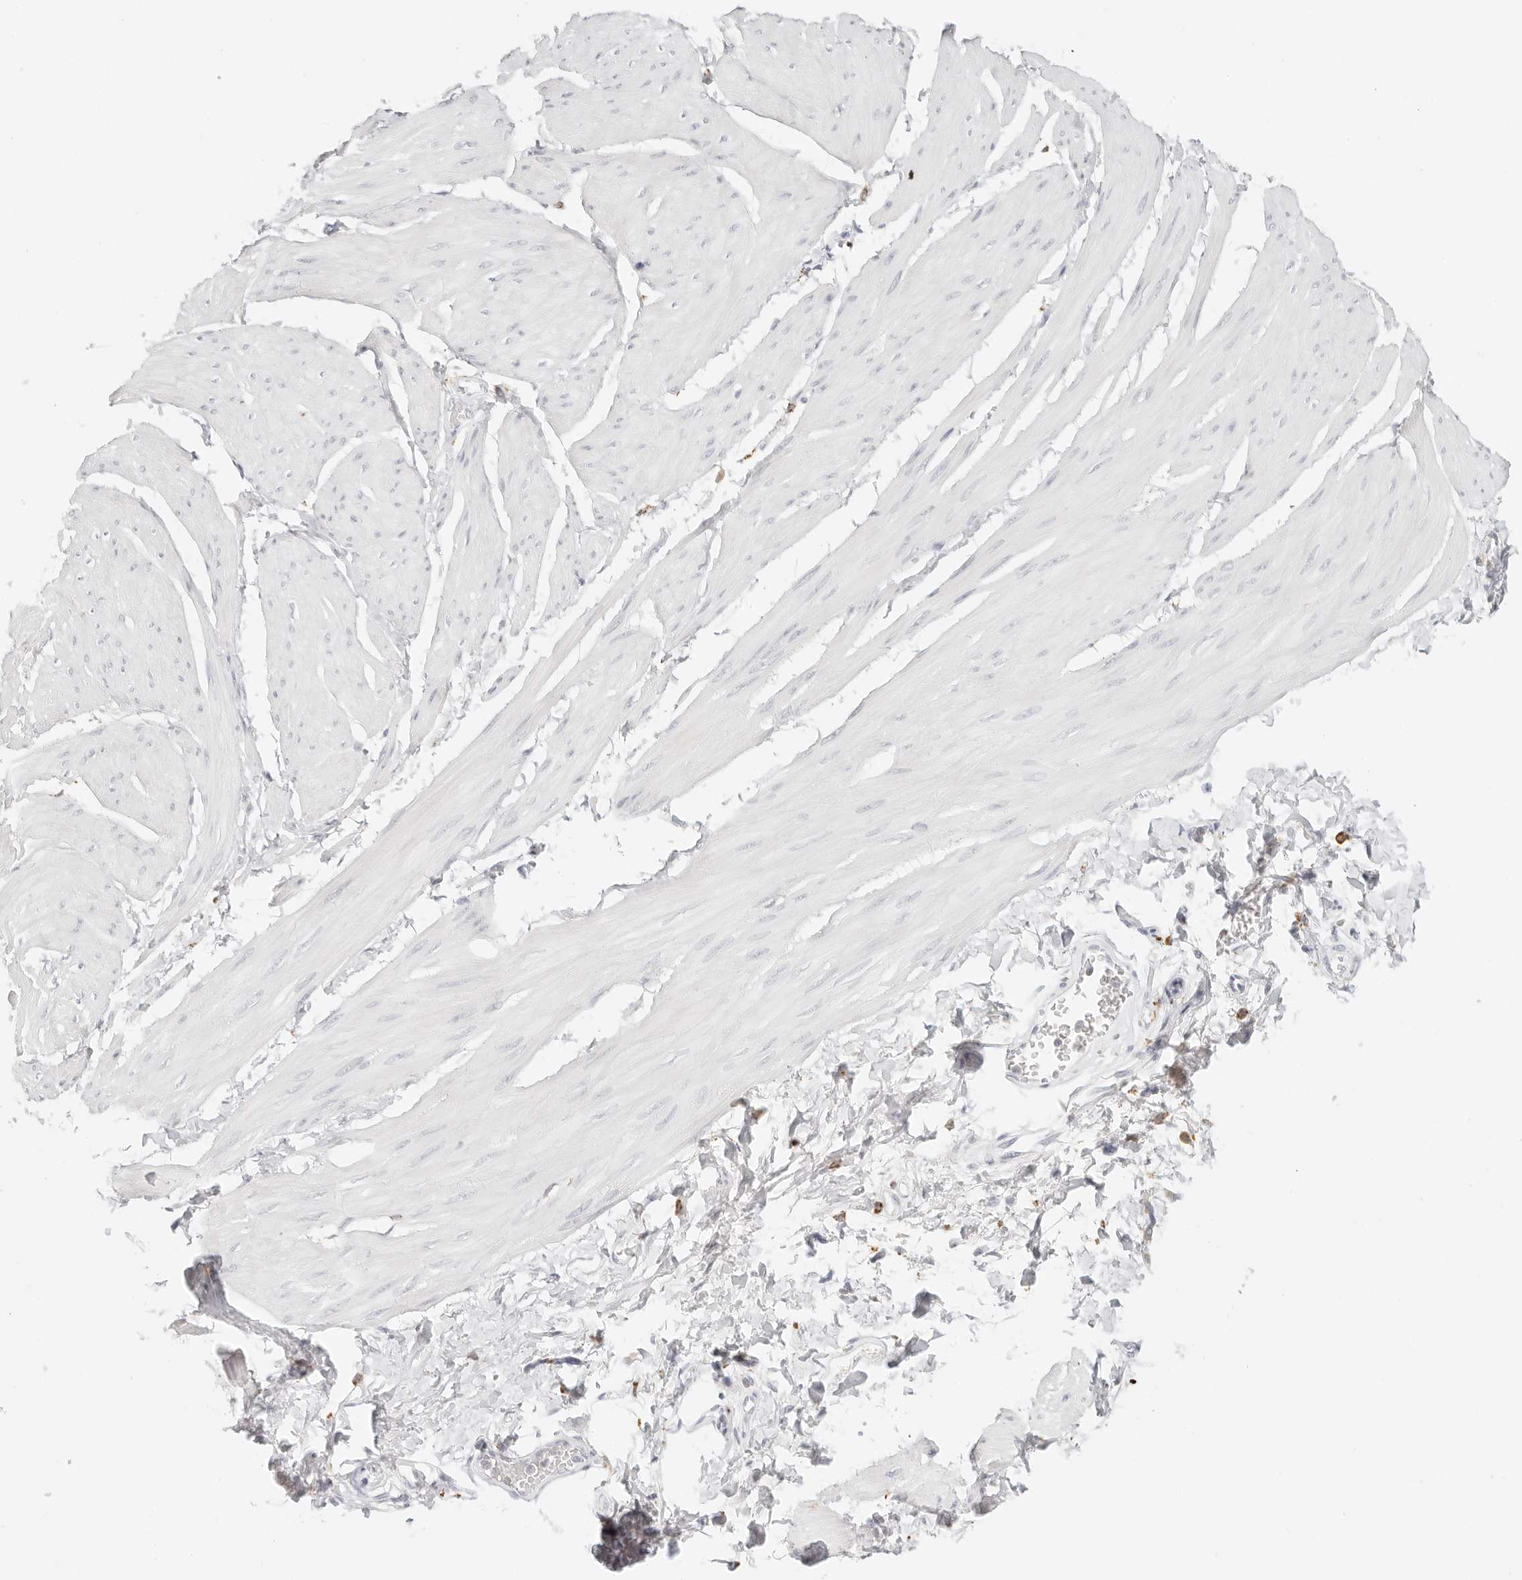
{"staining": {"intensity": "negative", "quantity": "none", "location": "none"}, "tissue": "smooth muscle", "cell_type": "Smooth muscle cells", "image_type": "normal", "snomed": [{"axis": "morphology", "description": "Urothelial carcinoma, High grade"}, {"axis": "topography", "description": "Urinary bladder"}], "caption": "A high-resolution histopathology image shows IHC staining of normal smooth muscle, which demonstrates no significant staining in smooth muscle cells.", "gene": "RNASET2", "patient": {"sex": "male", "age": 46}}